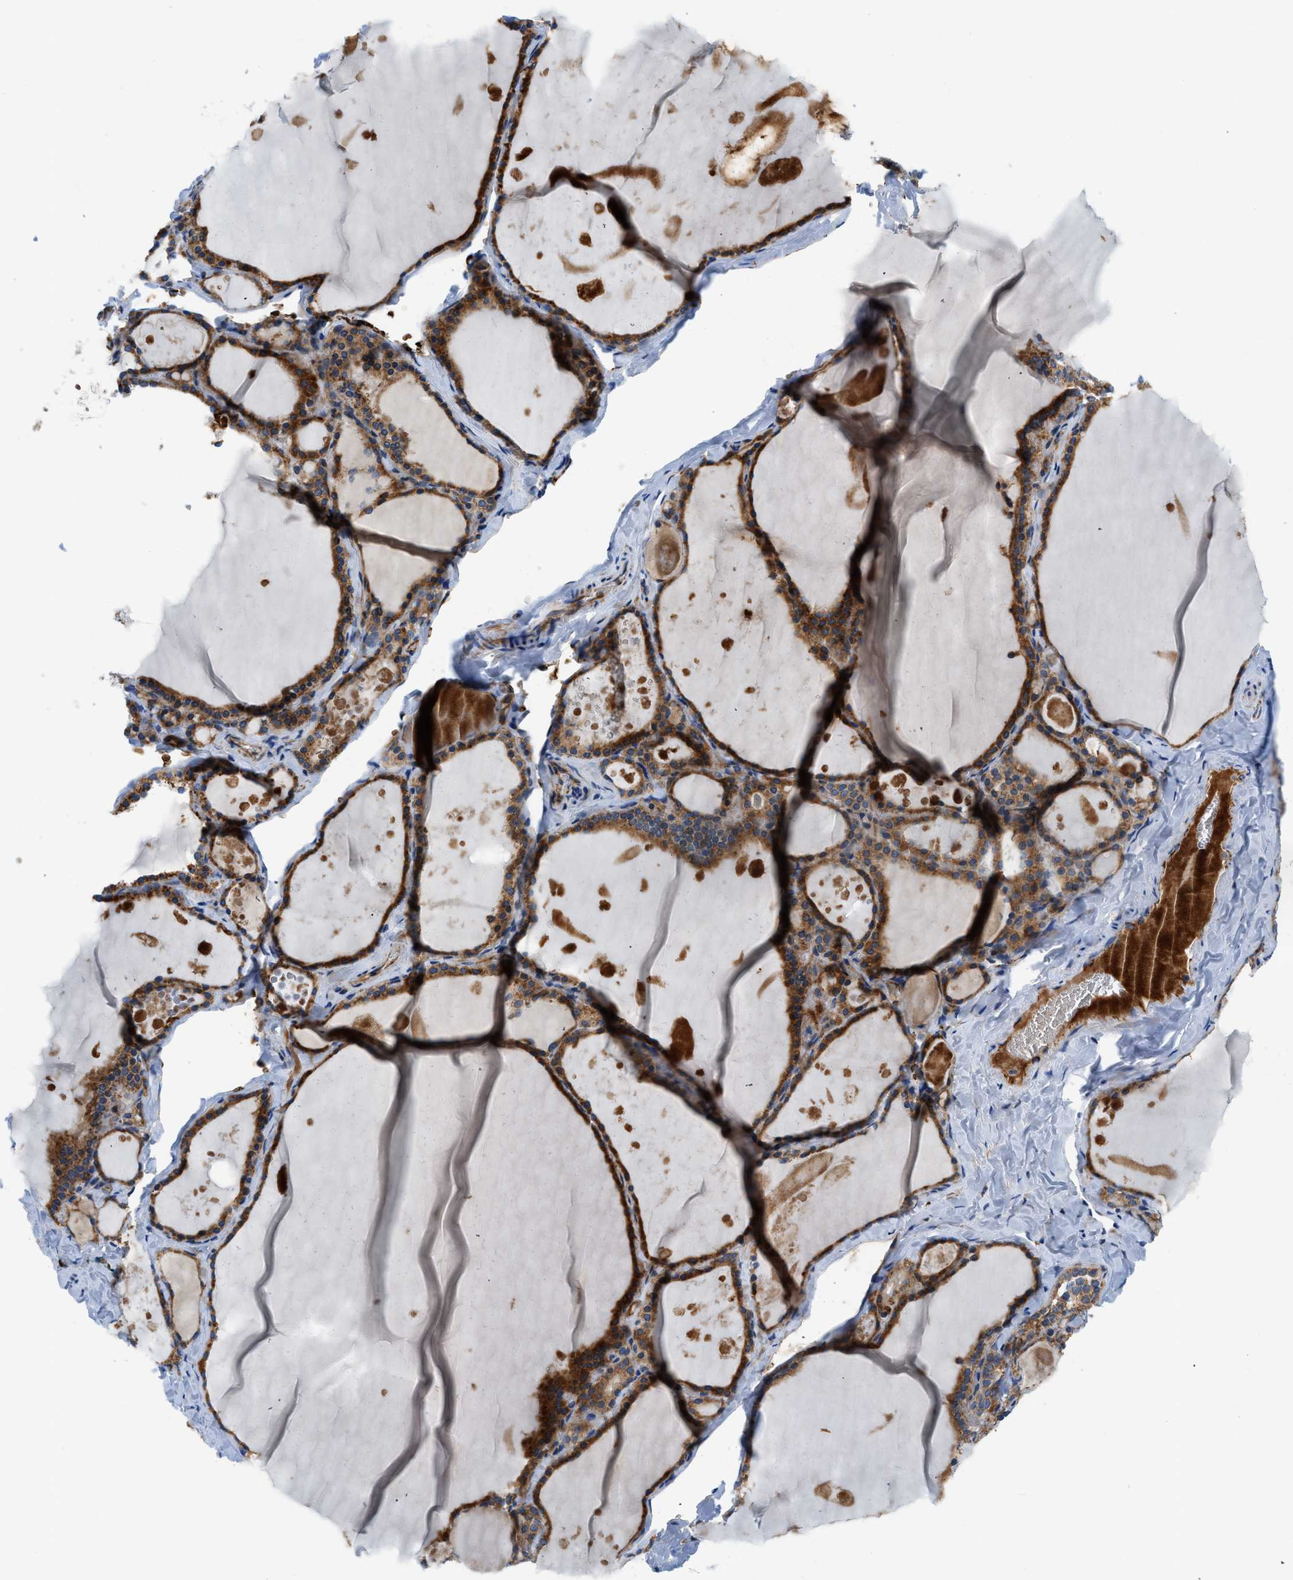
{"staining": {"intensity": "strong", "quantity": ">75%", "location": "cytoplasmic/membranous"}, "tissue": "thyroid gland", "cell_type": "Glandular cells", "image_type": "normal", "snomed": [{"axis": "morphology", "description": "Normal tissue, NOS"}, {"axis": "topography", "description": "Thyroid gland"}], "caption": "A high-resolution photomicrograph shows immunohistochemistry staining of normal thyroid gland, which displays strong cytoplasmic/membranous positivity in about >75% of glandular cells.", "gene": "ZNF831", "patient": {"sex": "male", "age": 56}}